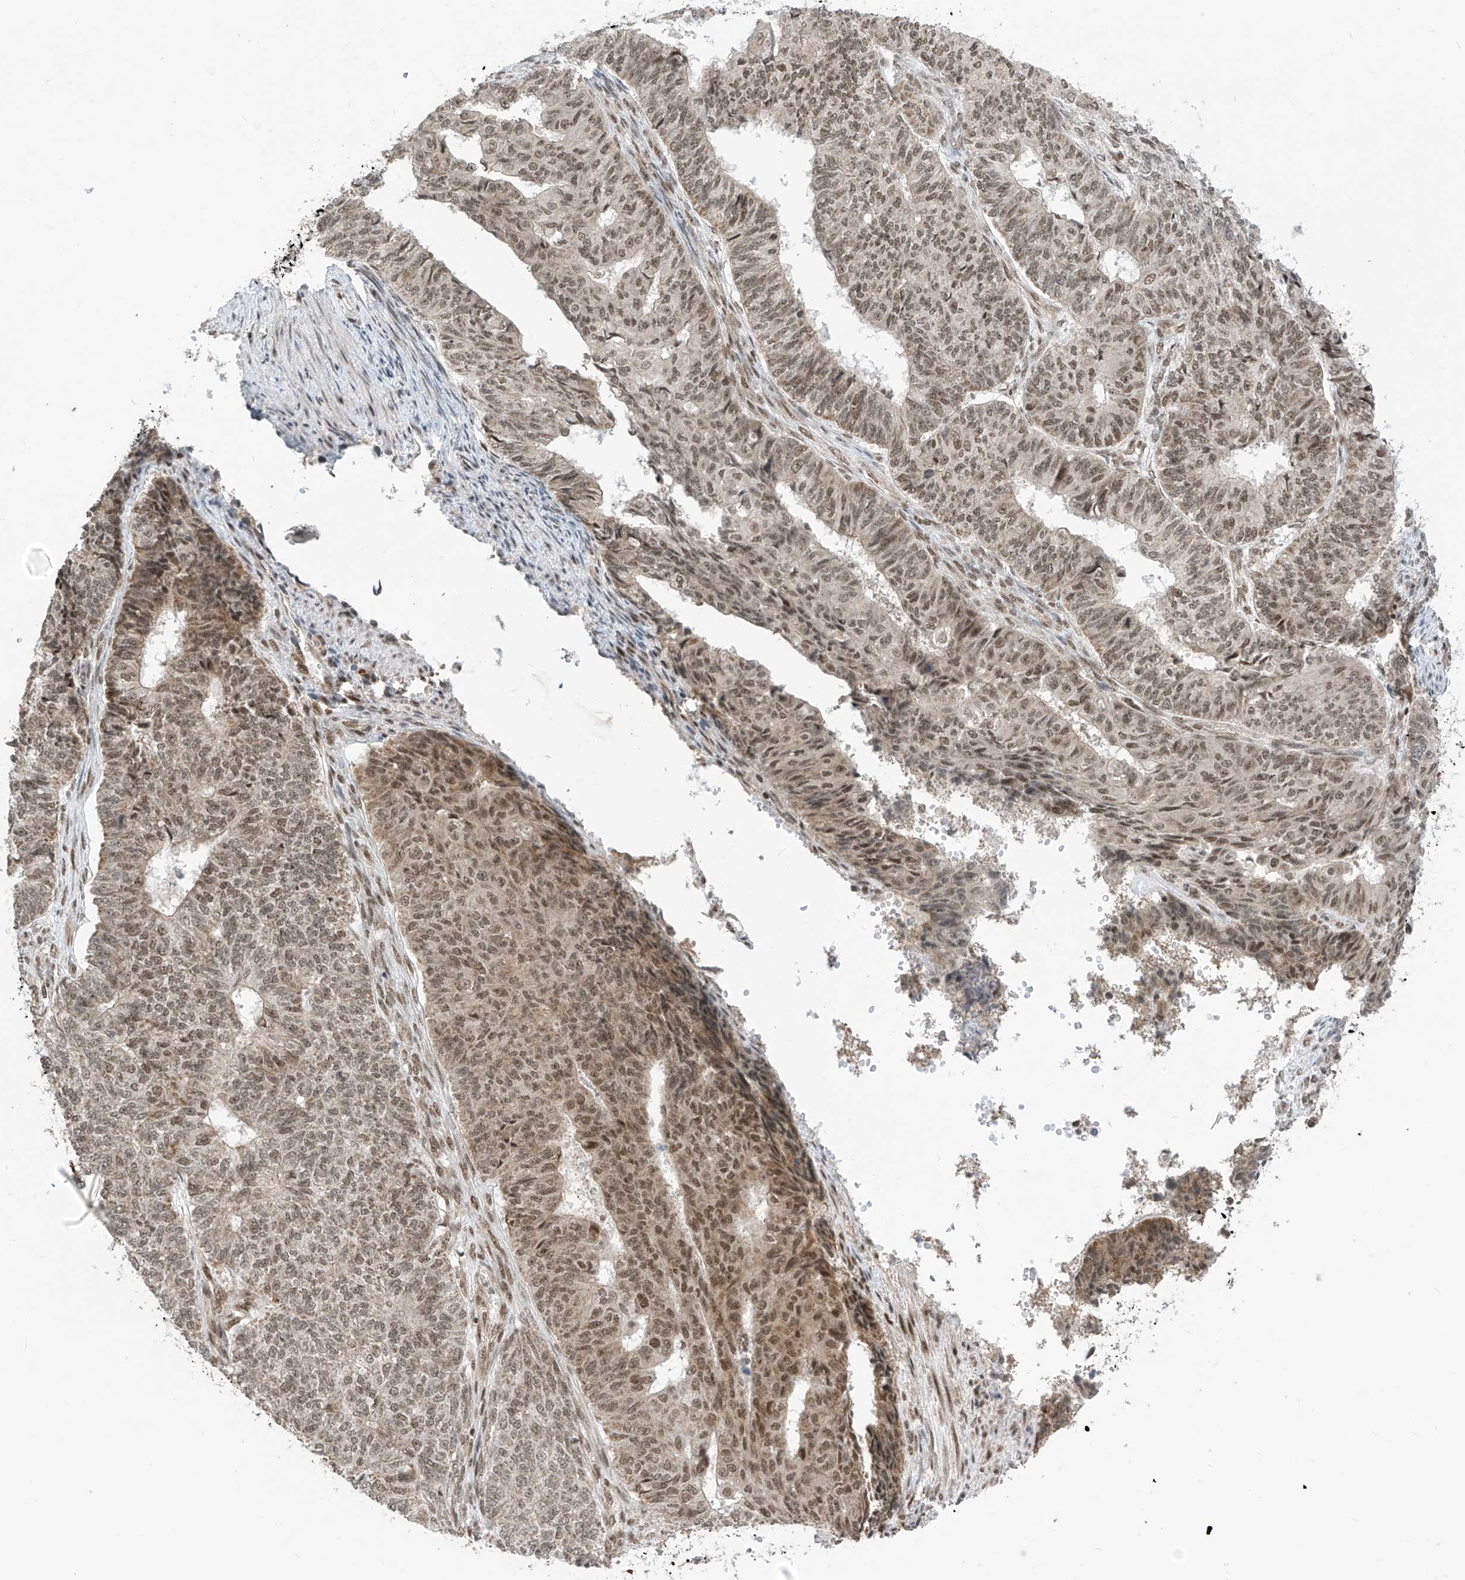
{"staining": {"intensity": "moderate", "quantity": ">75%", "location": "nuclear"}, "tissue": "endometrial cancer", "cell_type": "Tumor cells", "image_type": "cancer", "snomed": [{"axis": "morphology", "description": "Adenocarcinoma, NOS"}, {"axis": "topography", "description": "Endometrium"}], "caption": "Tumor cells display medium levels of moderate nuclear staining in about >75% of cells in endometrial cancer.", "gene": "AURKAIP1", "patient": {"sex": "female", "age": 32}}